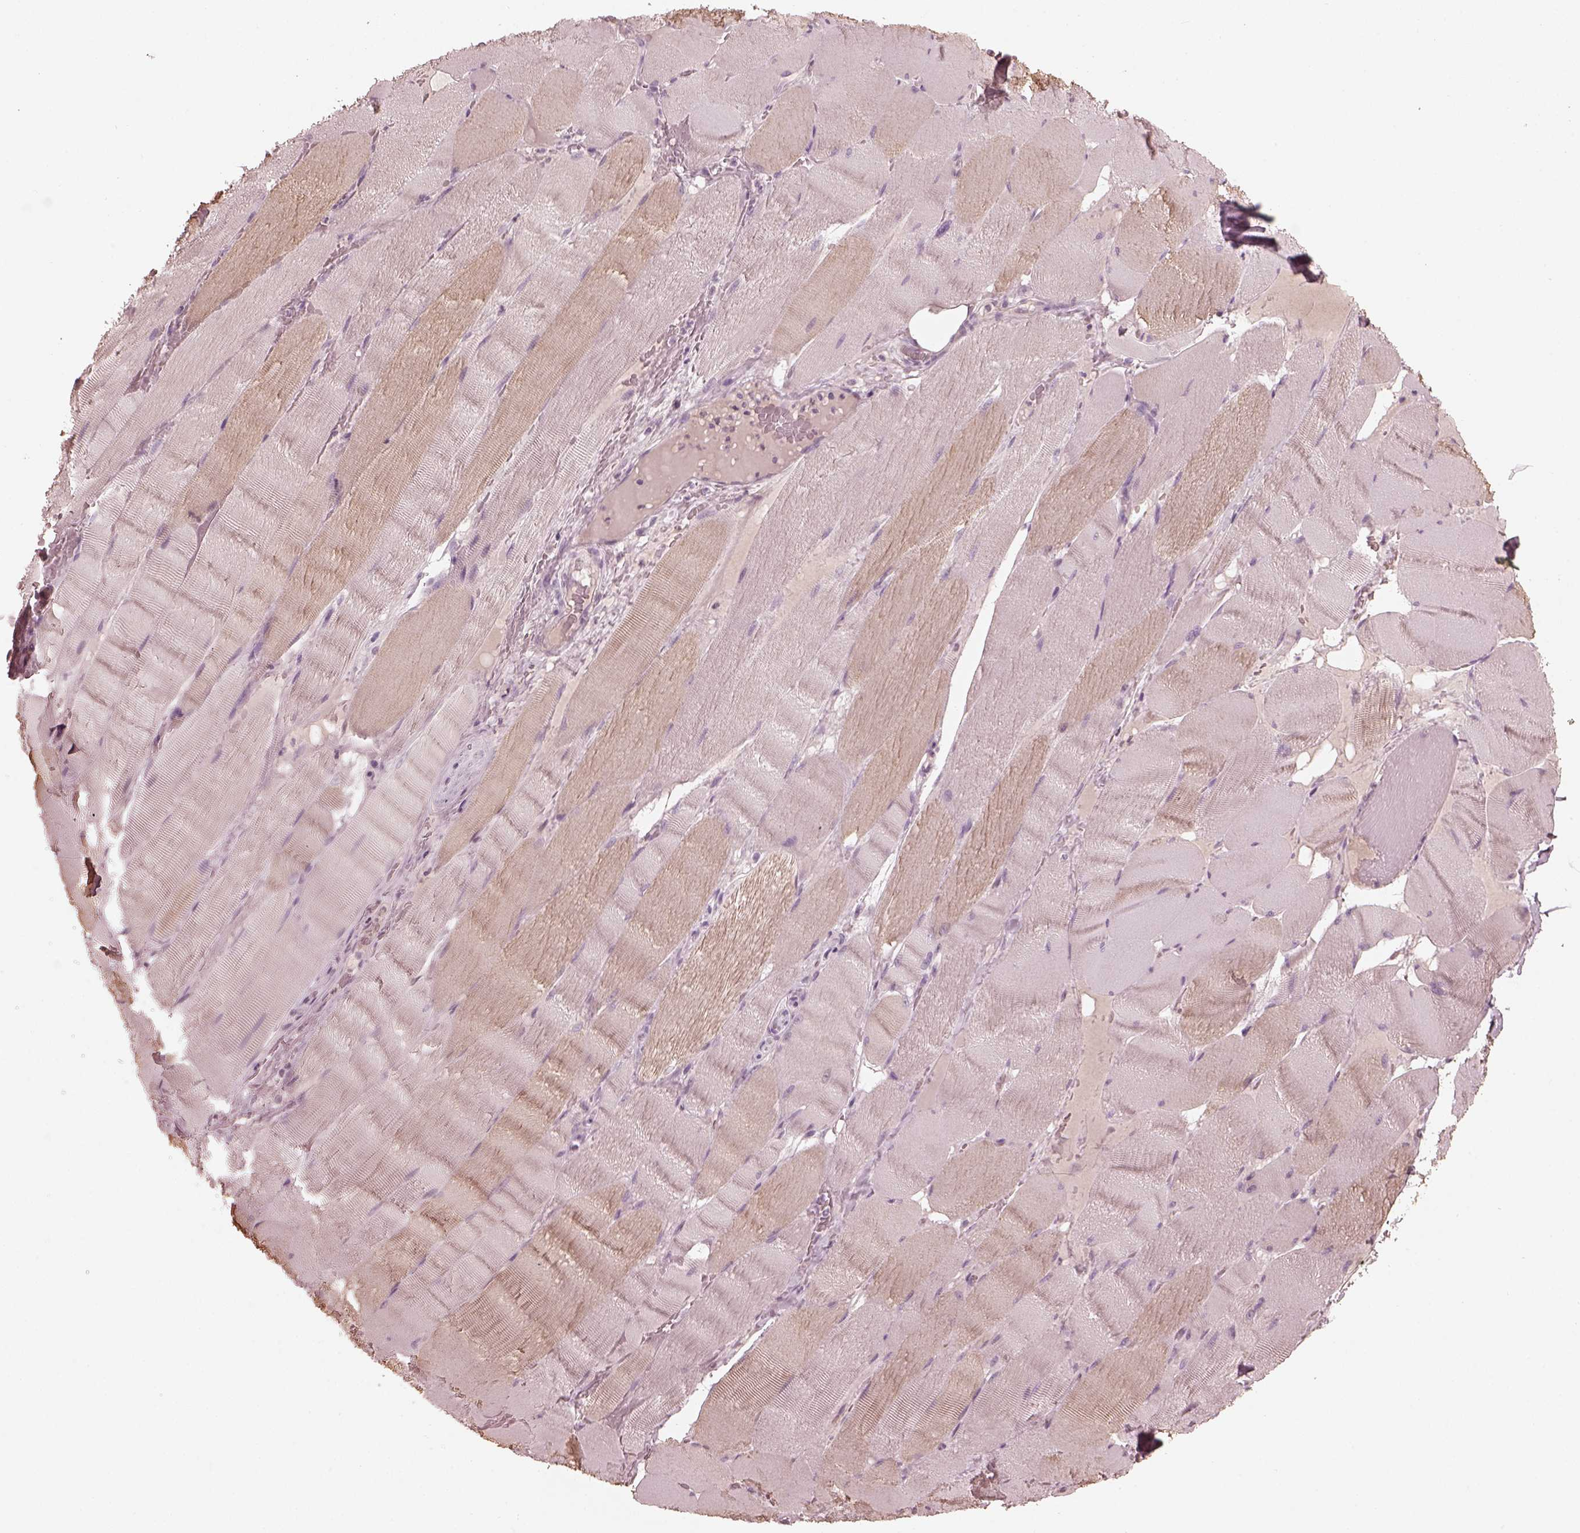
{"staining": {"intensity": "weak", "quantity": "<25%", "location": "cytoplasmic/membranous"}, "tissue": "skeletal muscle", "cell_type": "Myocytes", "image_type": "normal", "snomed": [{"axis": "morphology", "description": "Normal tissue, NOS"}, {"axis": "topography", "description": "Skeletal muscle"}], "caption": "An immunohistochemistry (IHC) histopathology image of normal skeletal muscle is shown. There is no staining in myocytes of skeletal muscle.", "gene": "OPTC", "patient": {"sex": "male", "age": 56}}